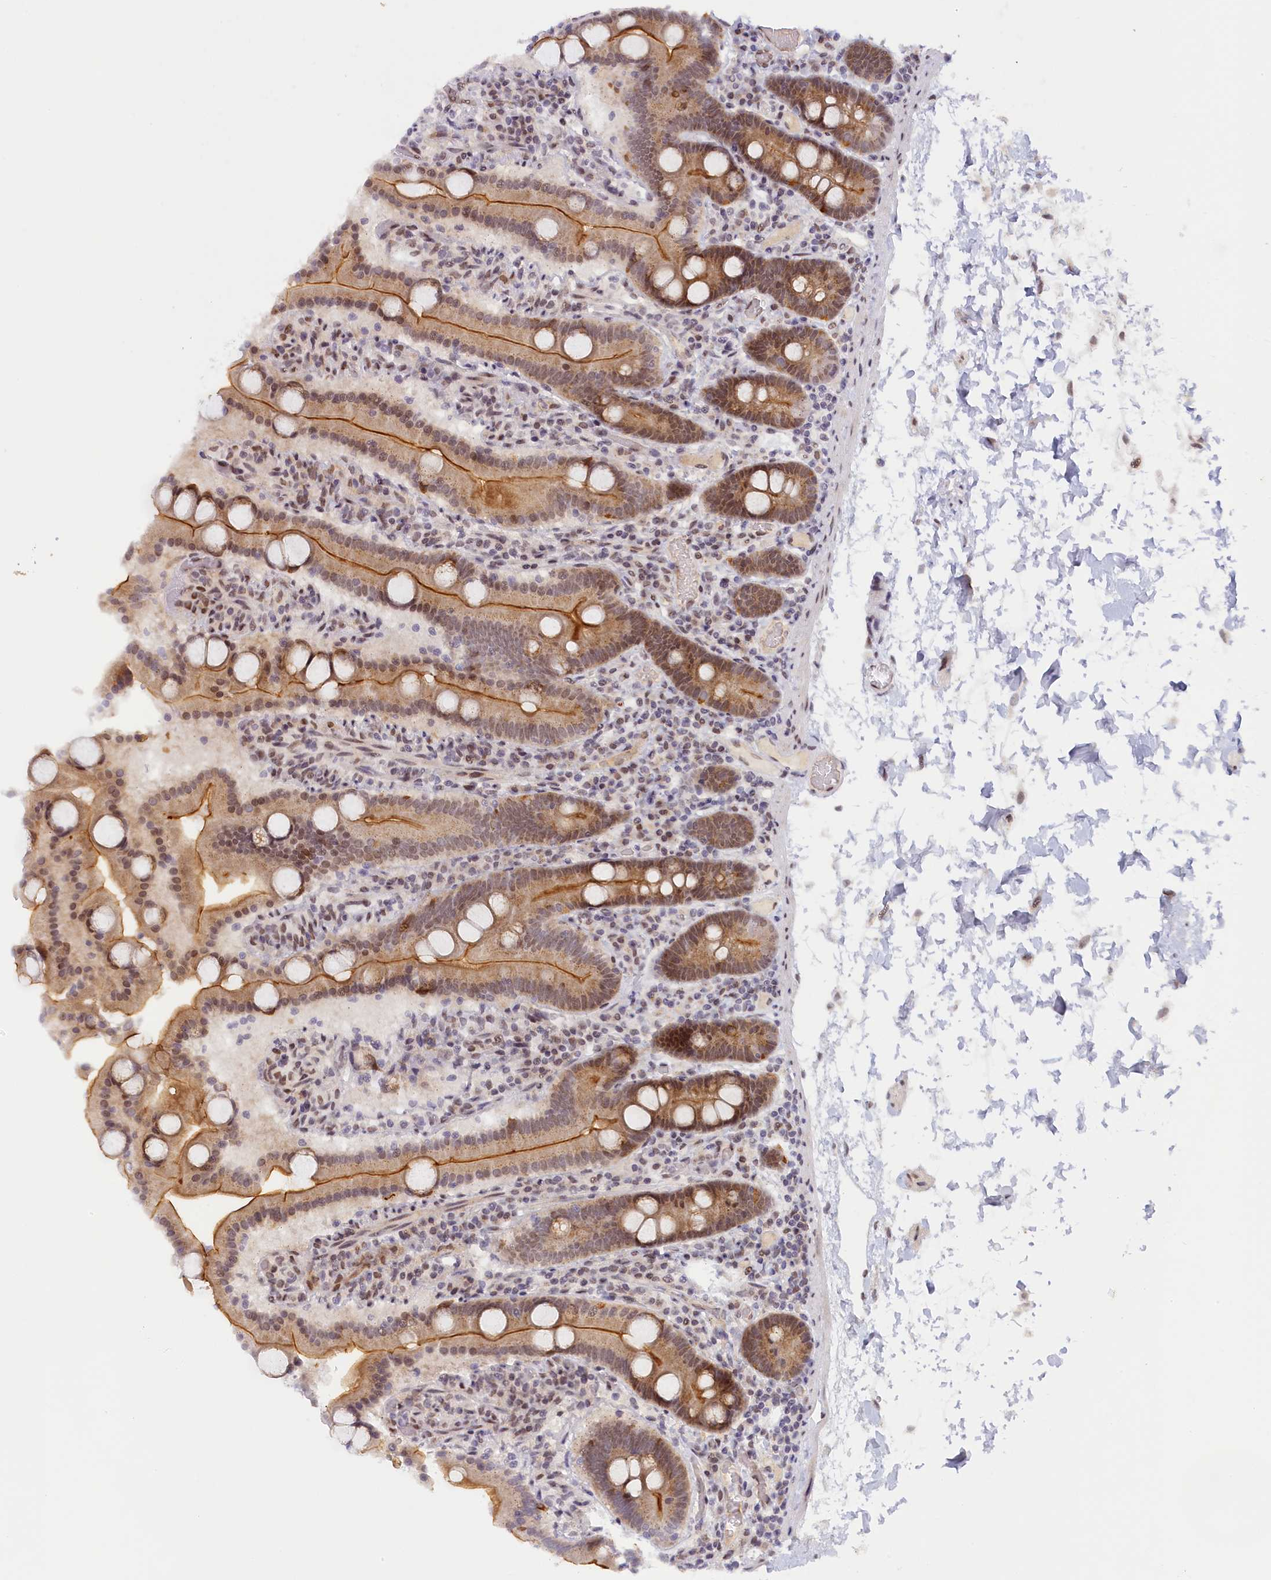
{"staining": {"intensity": "moderate", "quantity": ">75%", "location": "cytoplasmic/membranous,nuclear"}, "tissue": "duodenum", "cell_type": "Glandular cells", "image_type": "normal", "snomed": [{"axis": "morphology", "description": "Normal tissue, NOS"}, {"axis": "topography", "description": "Duodenum"}], "caption": "An IHC histopathology image of normal tissue is shown. Protein staining in brown shows moderate cytoplasmic/membranous,nuclear positivity in duodenum within glandular cells.", "gene": "SEC31B", "patient": {"sex": "male", "age": 55}}